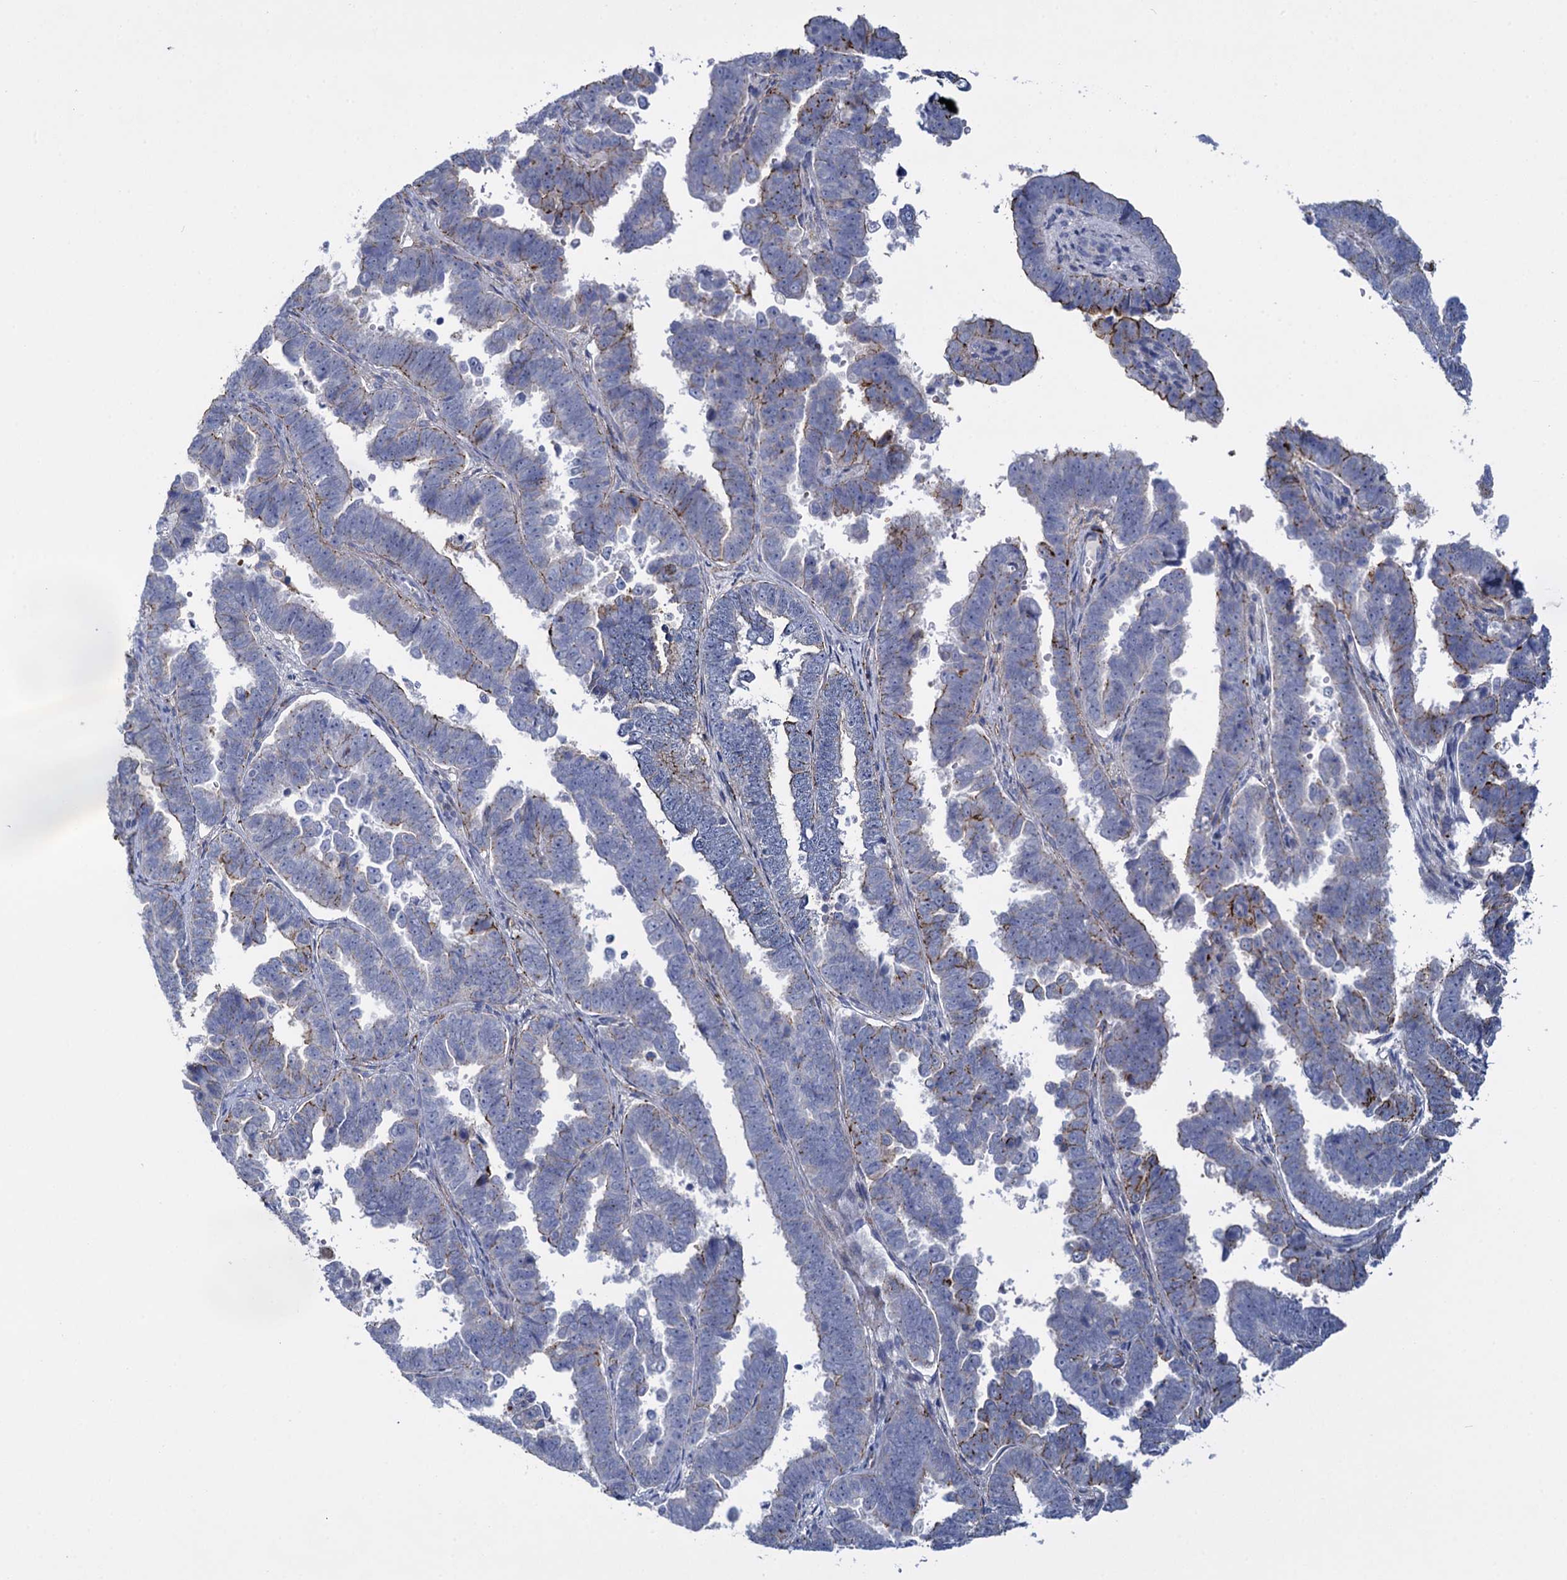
{"staining": {"intensity": "moderate", "quantity": "<25%", "location": "cytoplasmic/membranous"}, "tissue": "endometrial cancer", "cell_type": "Tumor cells", "image_type": "cancer", "snomed": [{"axis": "morphology", "description": "Adenocarcinoma, NOS"}, {"axis": "topography", "description": "Endometrium"}], "caption": "Approximately <25% of tumor cells in human endometrial cancer reveal moderate cytoplasmic/membranous protein staining as visualized by brown immunohistochemical staining.", "gene": "SNCG", "patient": {"sex": "female", "age": 75}}